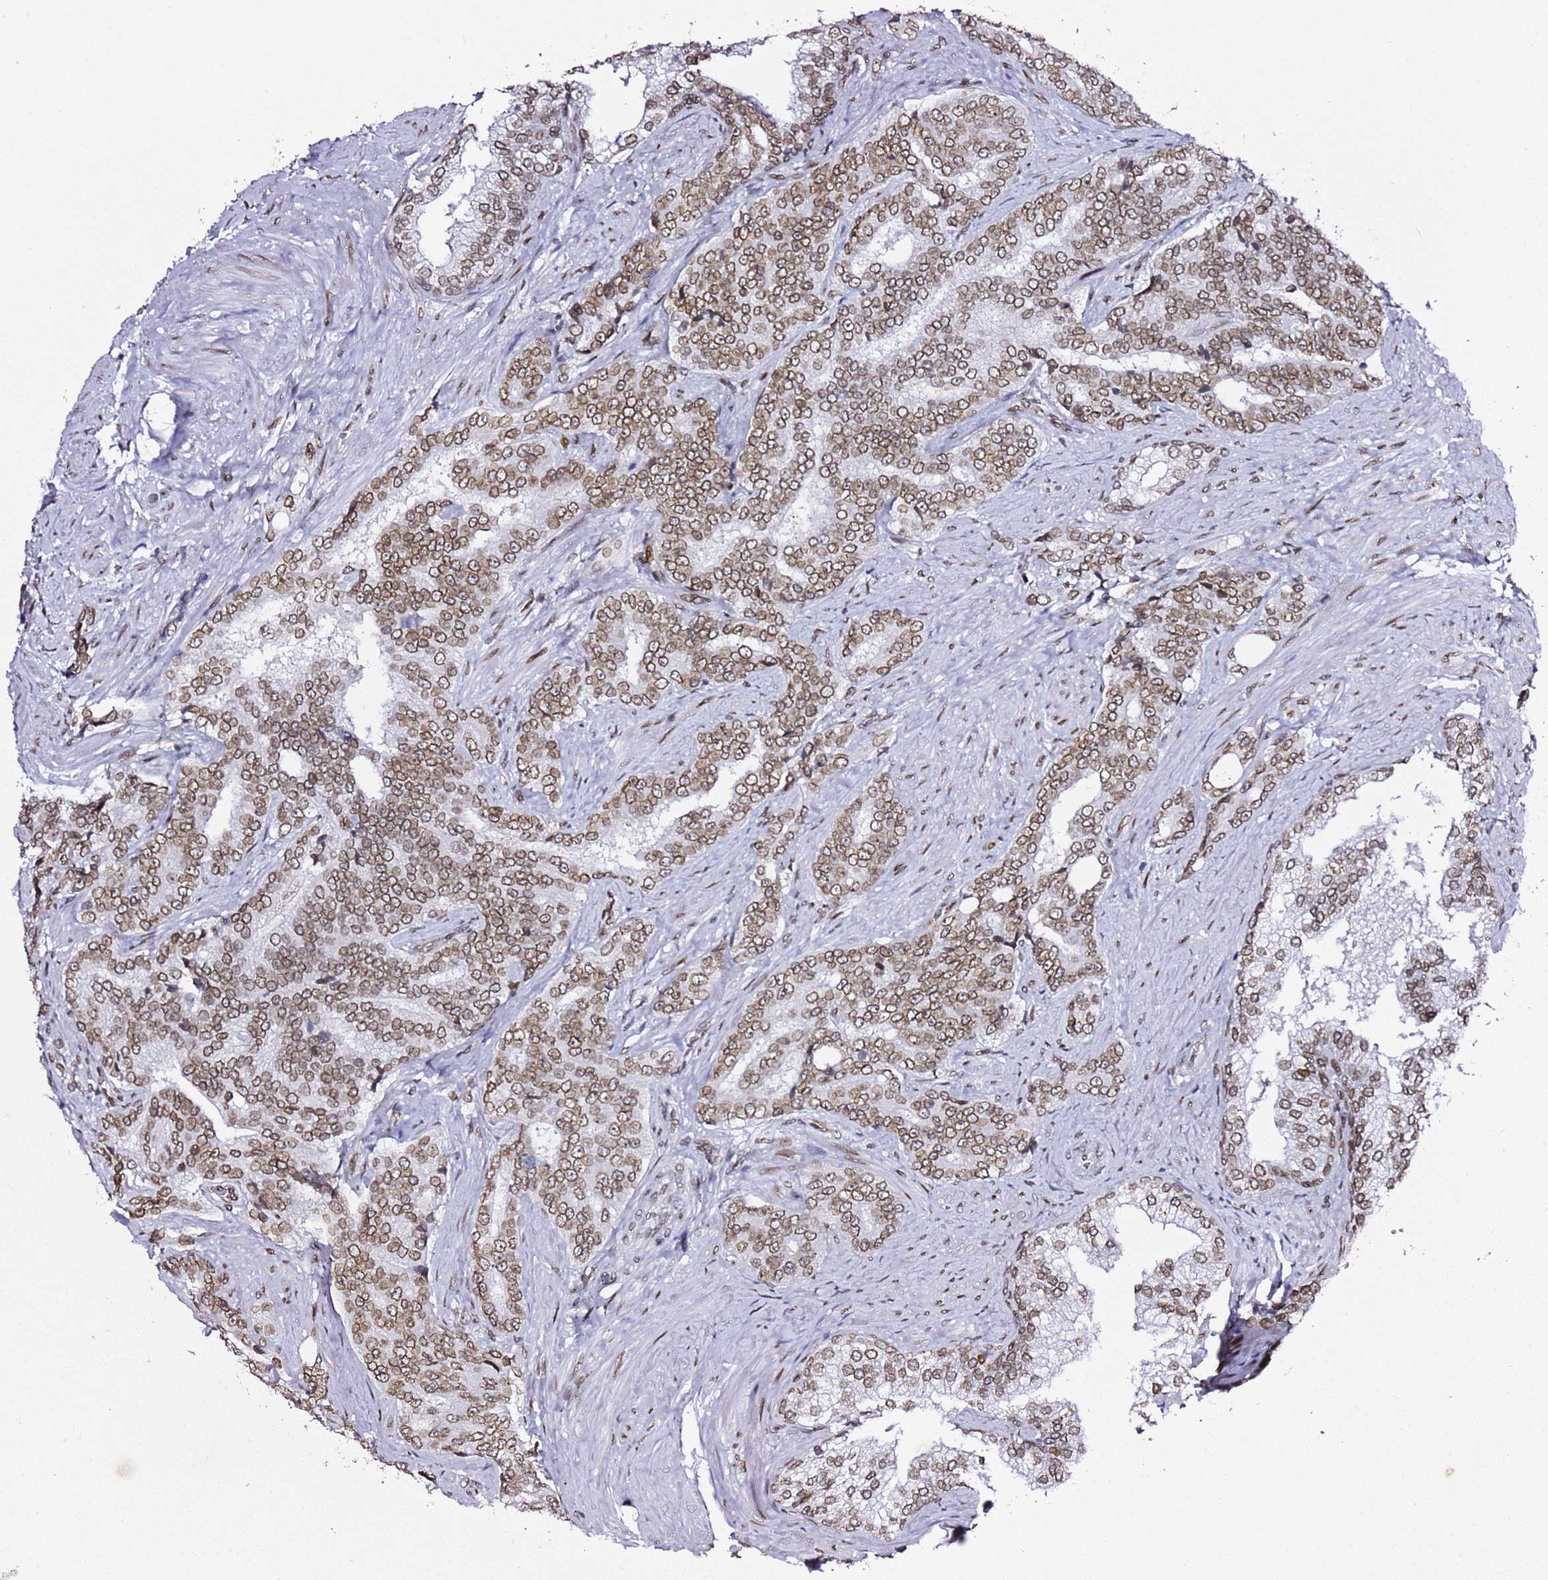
{"staining": {"intensity": "moderate", "quantity": ">75%", "location": "cytoplasmic/membranous,nuclear"}, "tissue": "prostate cancer", "cell_type": "Tumor cells", "image_type": "cancer", "snomed": [{"axis": "morphology", "description": "Adenocarcinoma, High grade"}, {"axis": "topography", "description": "Prostate"}], "caption": "Protein staining of prostate high-grade adenocarcinoma tissue displays moderate cytoplasmic/membranous and nuclear expression in about >75% of tumor cells.", "gene": "POU6F1", "patient": {"sex": "male", "age": 67}}